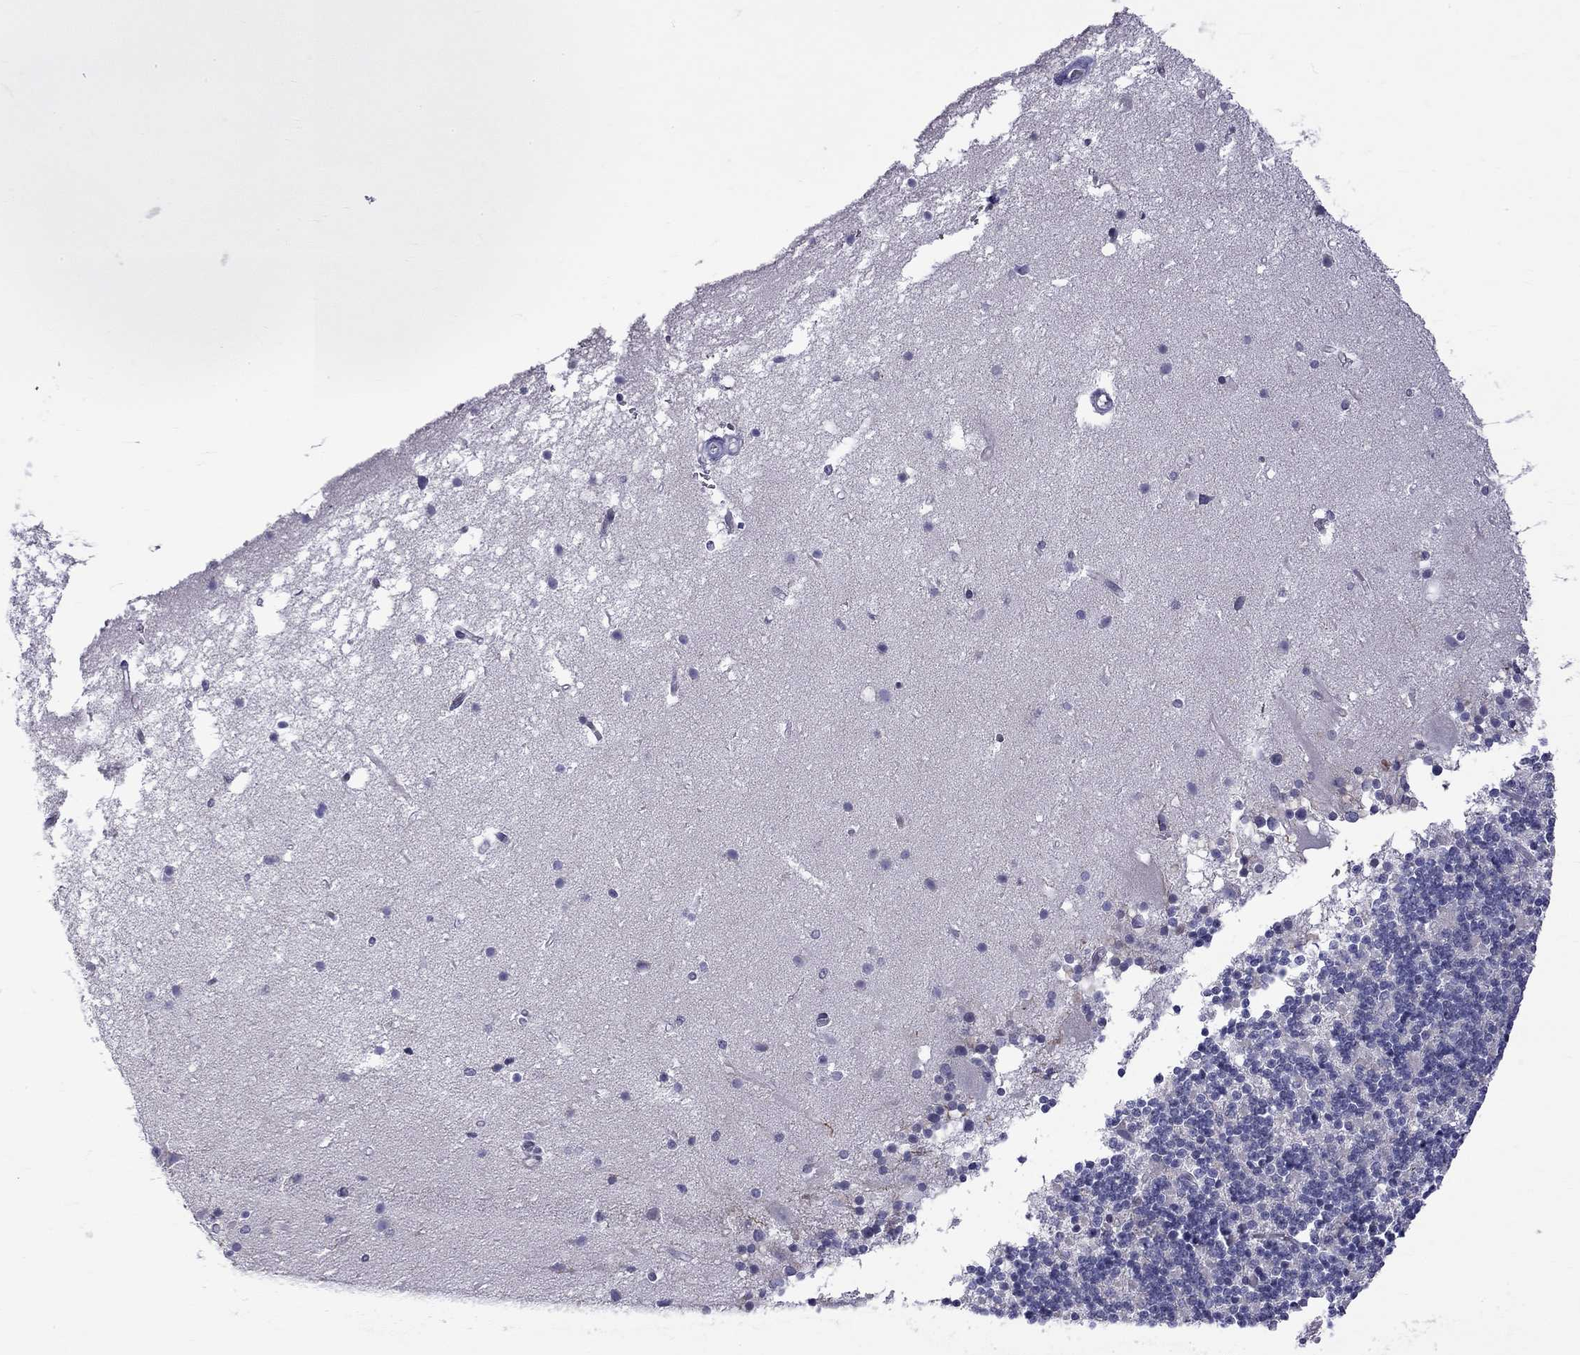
{"staining": {"intensity": "negative", "quantity": "none", "location": "none"}, "tissue": "cerebellum", "cell_type": "Cells in granular layer", "image_type": "normal", "snomed": [{"axis": "morphology", "description": "Normal tissue, NOS"}, {"axis": "topography", "description": "Cerebellum"}], "caption": "This is a micrograph of immunohistochemistry (IHC) staining of unremarkable cerebellum, which shows no positivity in cells in granular layer.", "gene": "RTL9", "patient": {"sex": "male", "age": 70}}